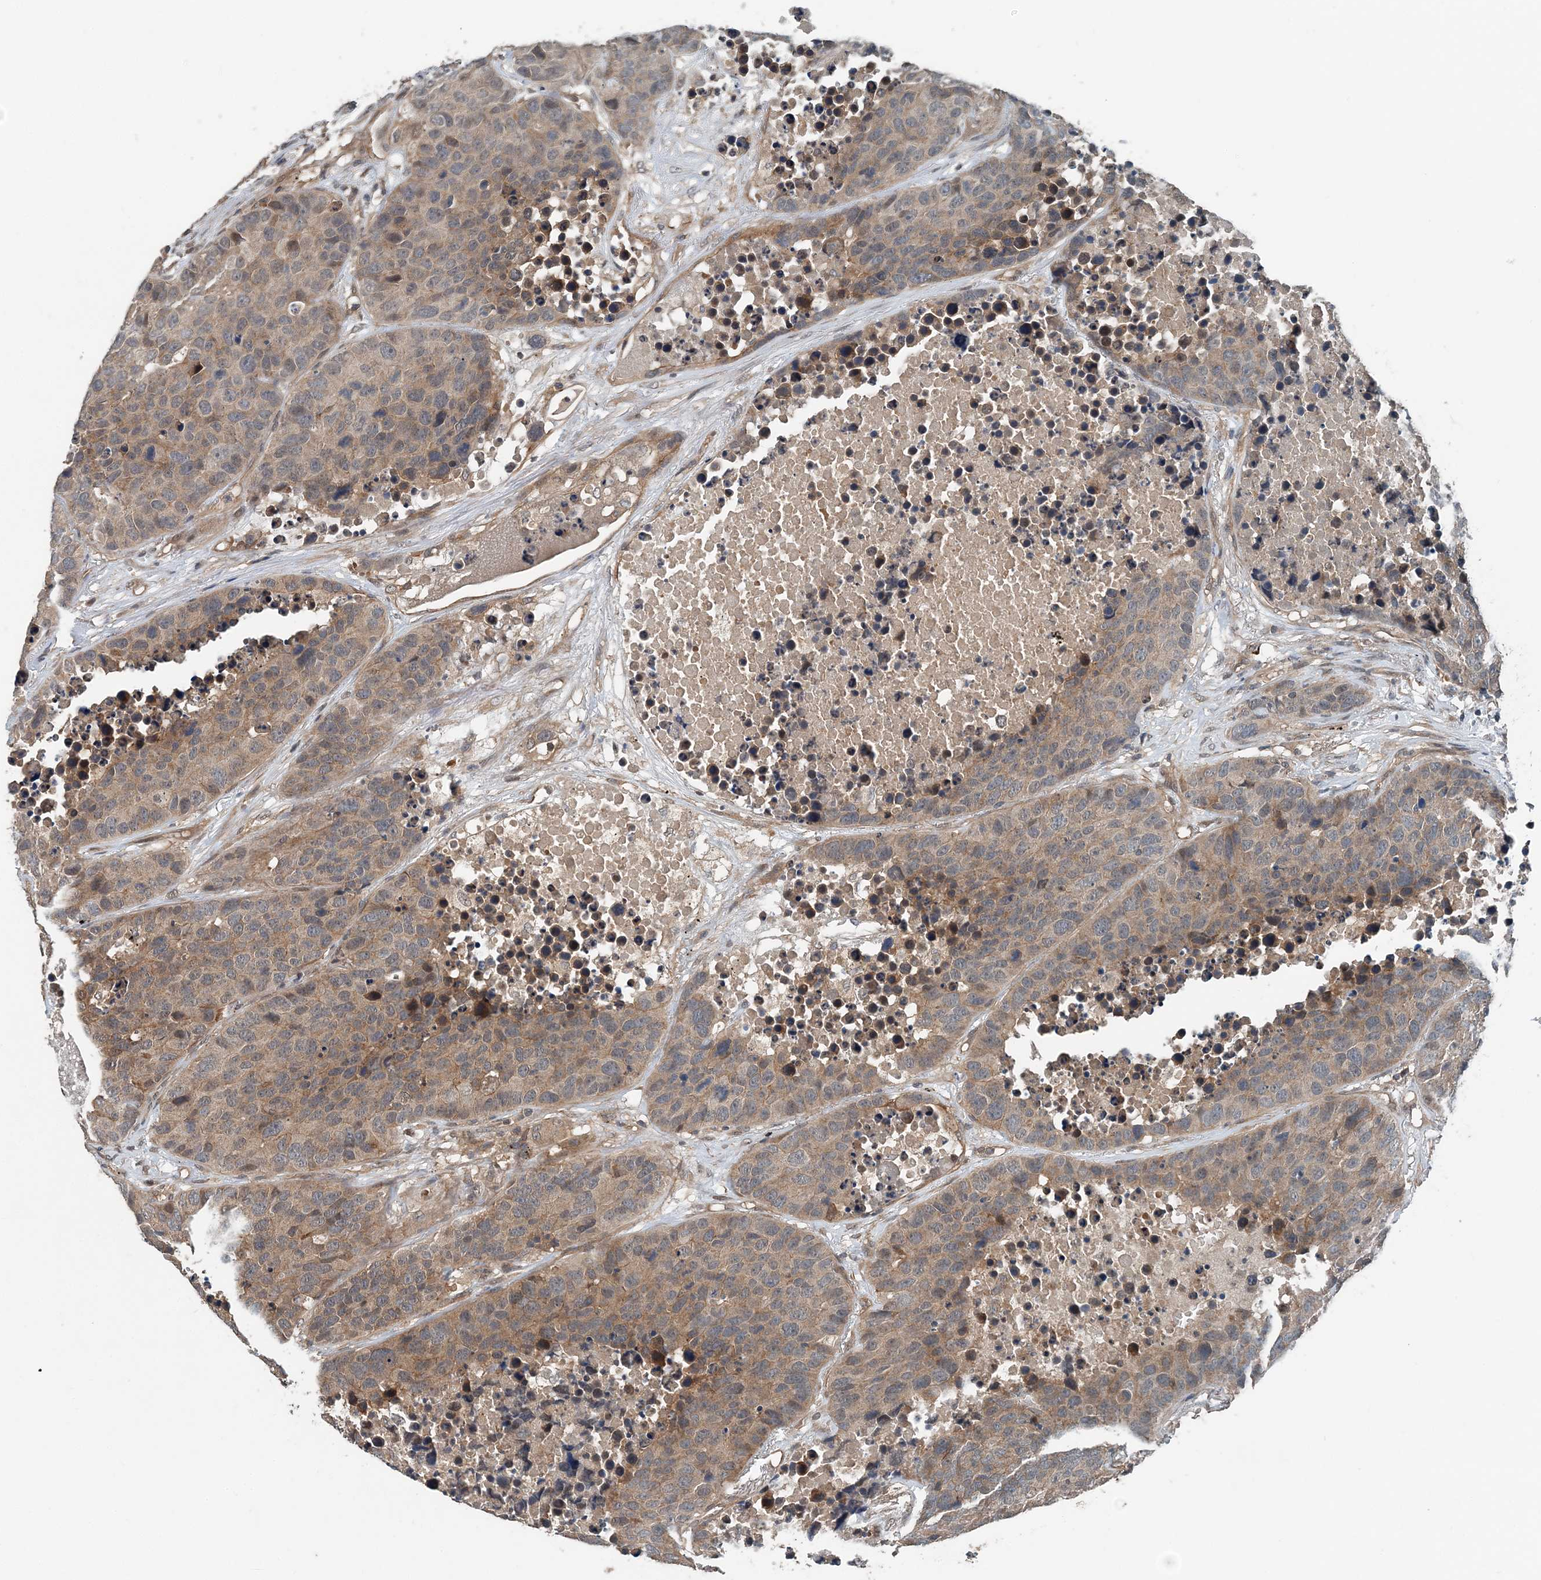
{"staining": {"intensity": "moderate", "quantity": ">75%", "location": "cytoplasmic/membranous"}, "tissue": "carcinoid", "cell_type": "Tumor cells", "image_type": "cancer", "snomed": [{"axis": "morphology", "description": "Carcinoid, malignant, NOS"}, {"axis": "topography", "description": "Lung"}], "caption": "Carcinoid (malignant) was stained to show a protein in brown. There is medium levels of moderate cytoplasmic/membranous expression in about >75% of tumor cells. The staining was performed using DAB (3,3'-diaminobenzidine) to visualize the protein expression in brown, while the nuclei were stained in blue with hematoxylin (Magnification: 20x).", "gene": "SMPD3", "patient": {"sex": "male", "age": 60}}